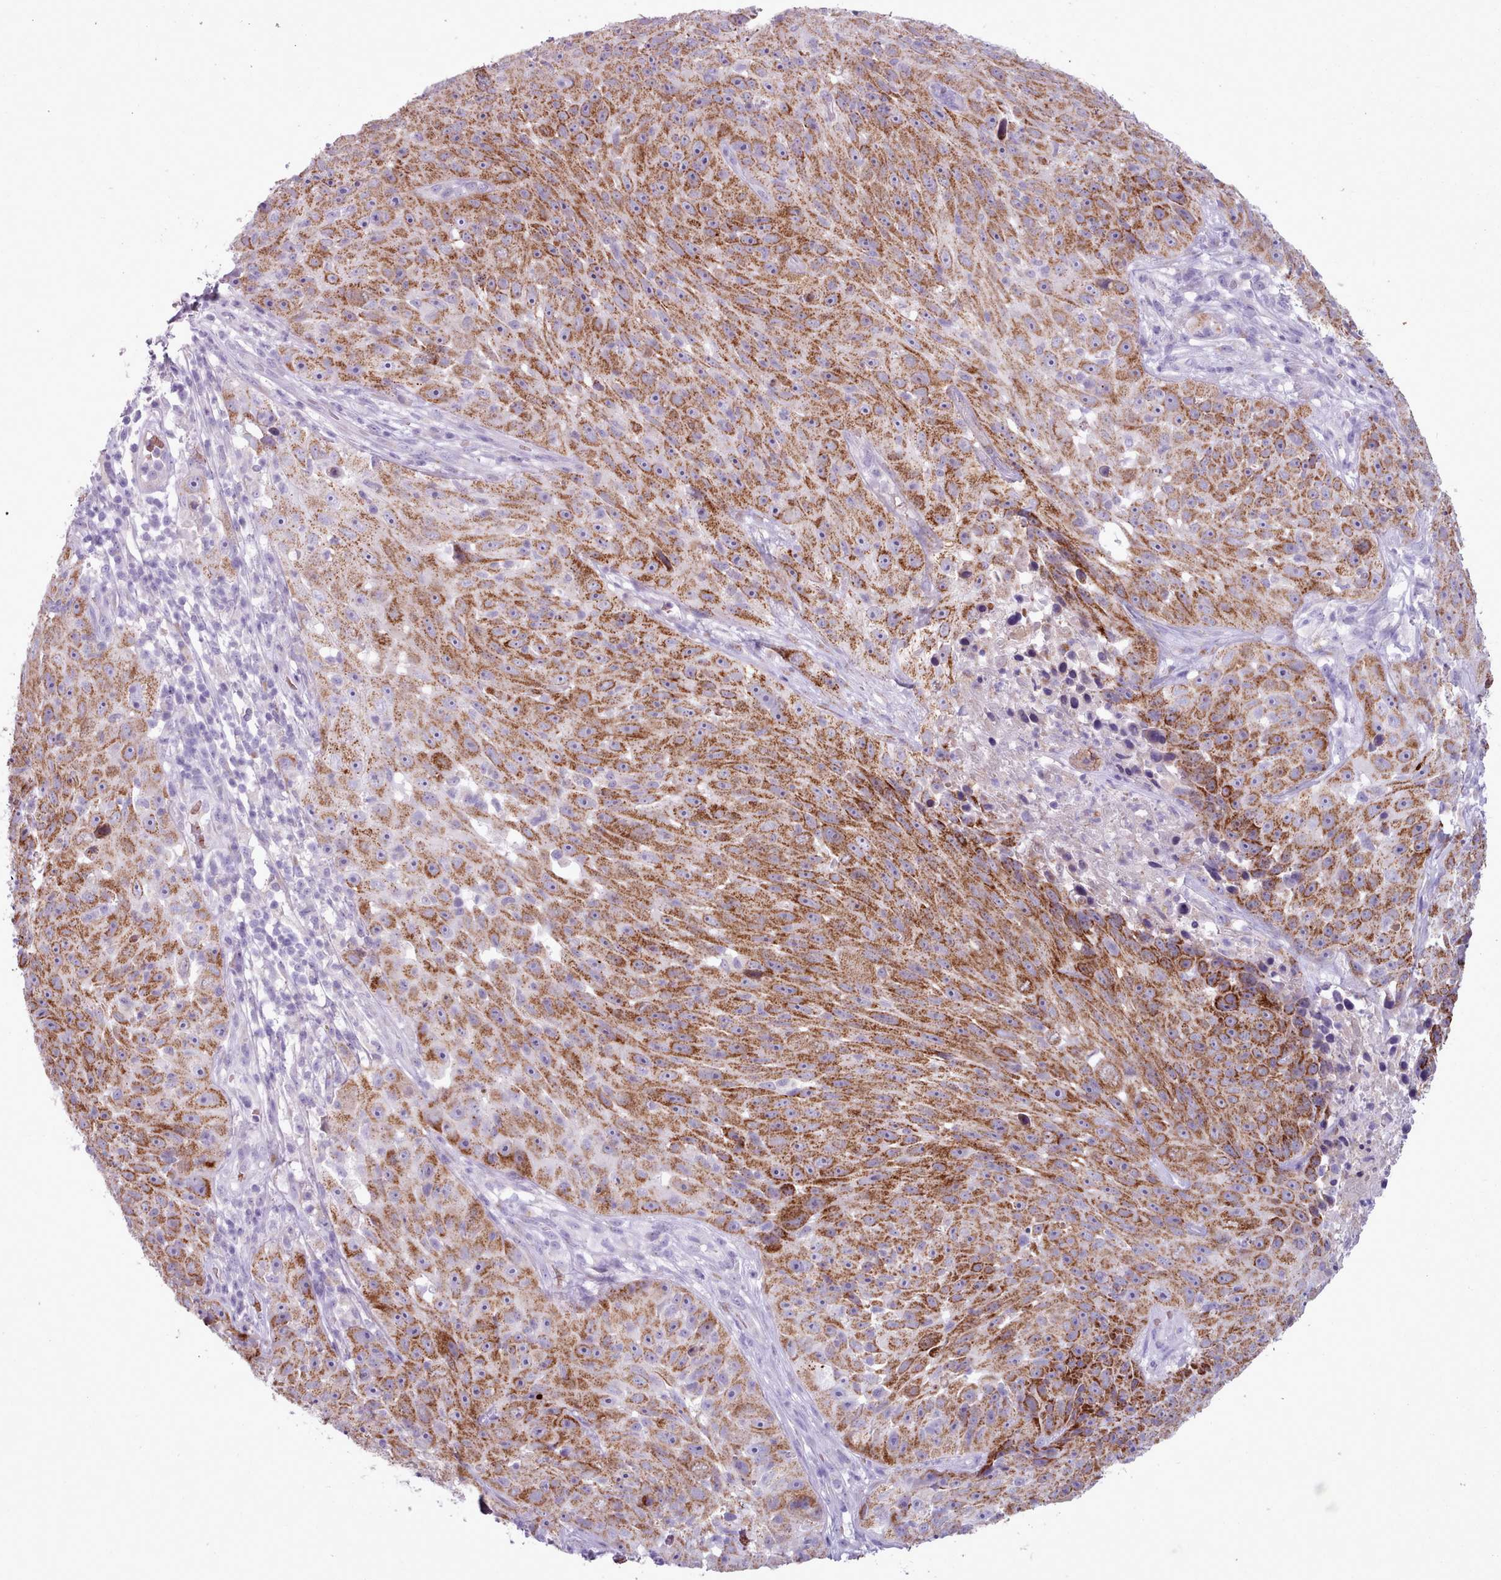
{"staining": {"intensity": "moderate", "quantity": ">75%", "location": "cytoplasmic/membranous"}, "tissue": "skin cancer", "cell_type": "Tumor cells", "image_type": "cancer", "snomed": [{"axis": "morphology", "description": "Squamous cell carcinoma, NOS"}, {"axis": "topography", "description": "Skin"}], "caption": "DAB immunohistochemical staining of human skin cancer exhibits moderate cytoplasmic/membranous protein staining in about >75% of tumor cells. The staining was performed using DAB (3,3'-diaminobenzidine), with brown indicating positive protein expression. Nuclei are stained blue with hematoxylin.", "gene": "AK4", "patient": {"sex": "female", "age": 87}}